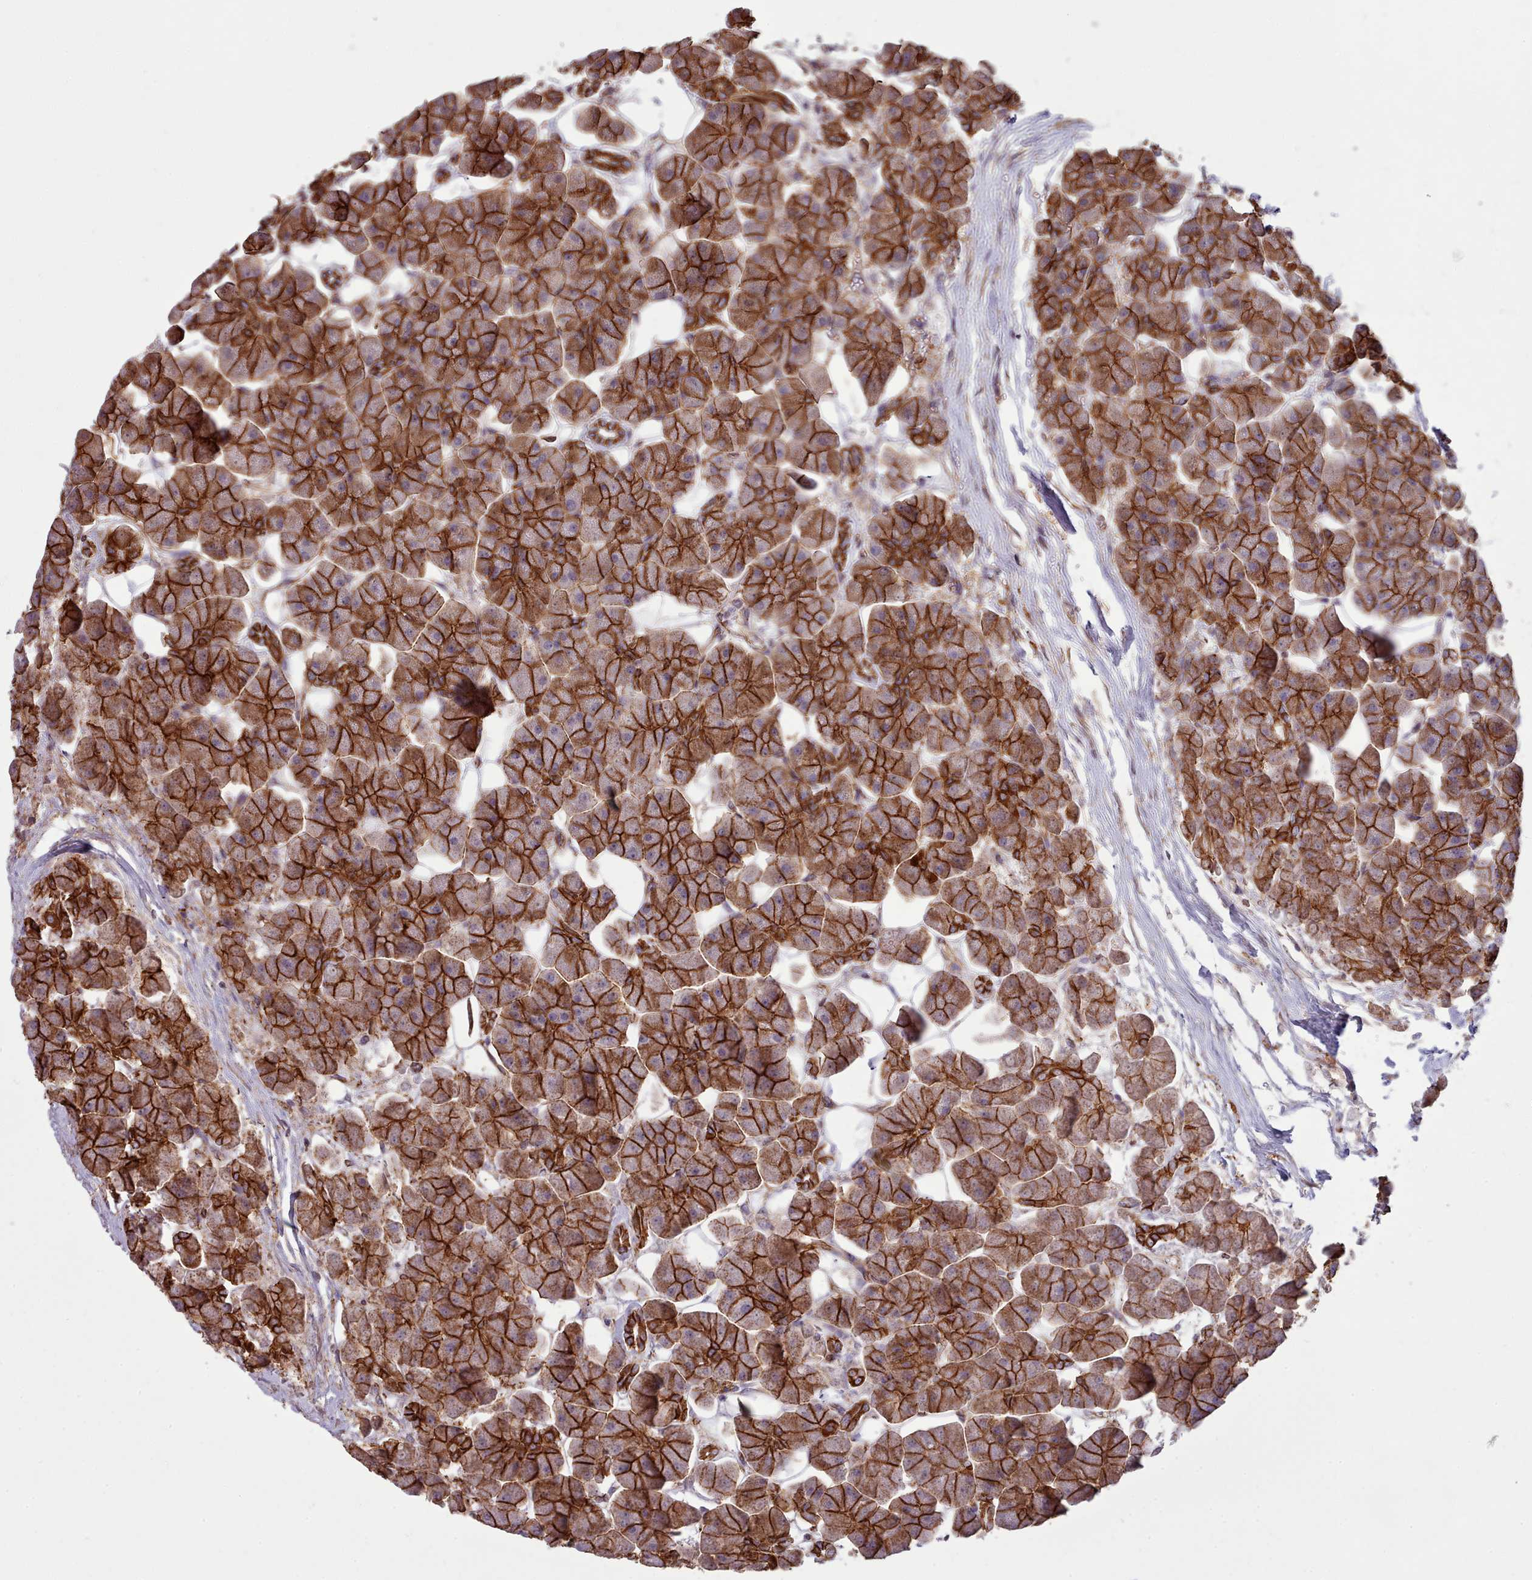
{"staining": {"intensity": "strong", "quantity": ">75%", "location": "cytoplasmic/membranous"}, "tissue": "pancreas", "cell_type": "Exocrine glandular cells", "image_type": "normal", "snomed": [{"axis": "morphology", "description": "Normal tissue, NOS"}, {"axis": "topography", "description": "Pancreas"}], "caption": "The photomicrograph reveals staining of benign pancreas, revealing strong cytoplasmic/membranous protein positivity (brown color) within exocrine glandular cells. (brown staining indicates protein expression, while blue staining denotes nuclei).", "gene": "MRPL46", "patient": {"sex": "male", "age": 66}}